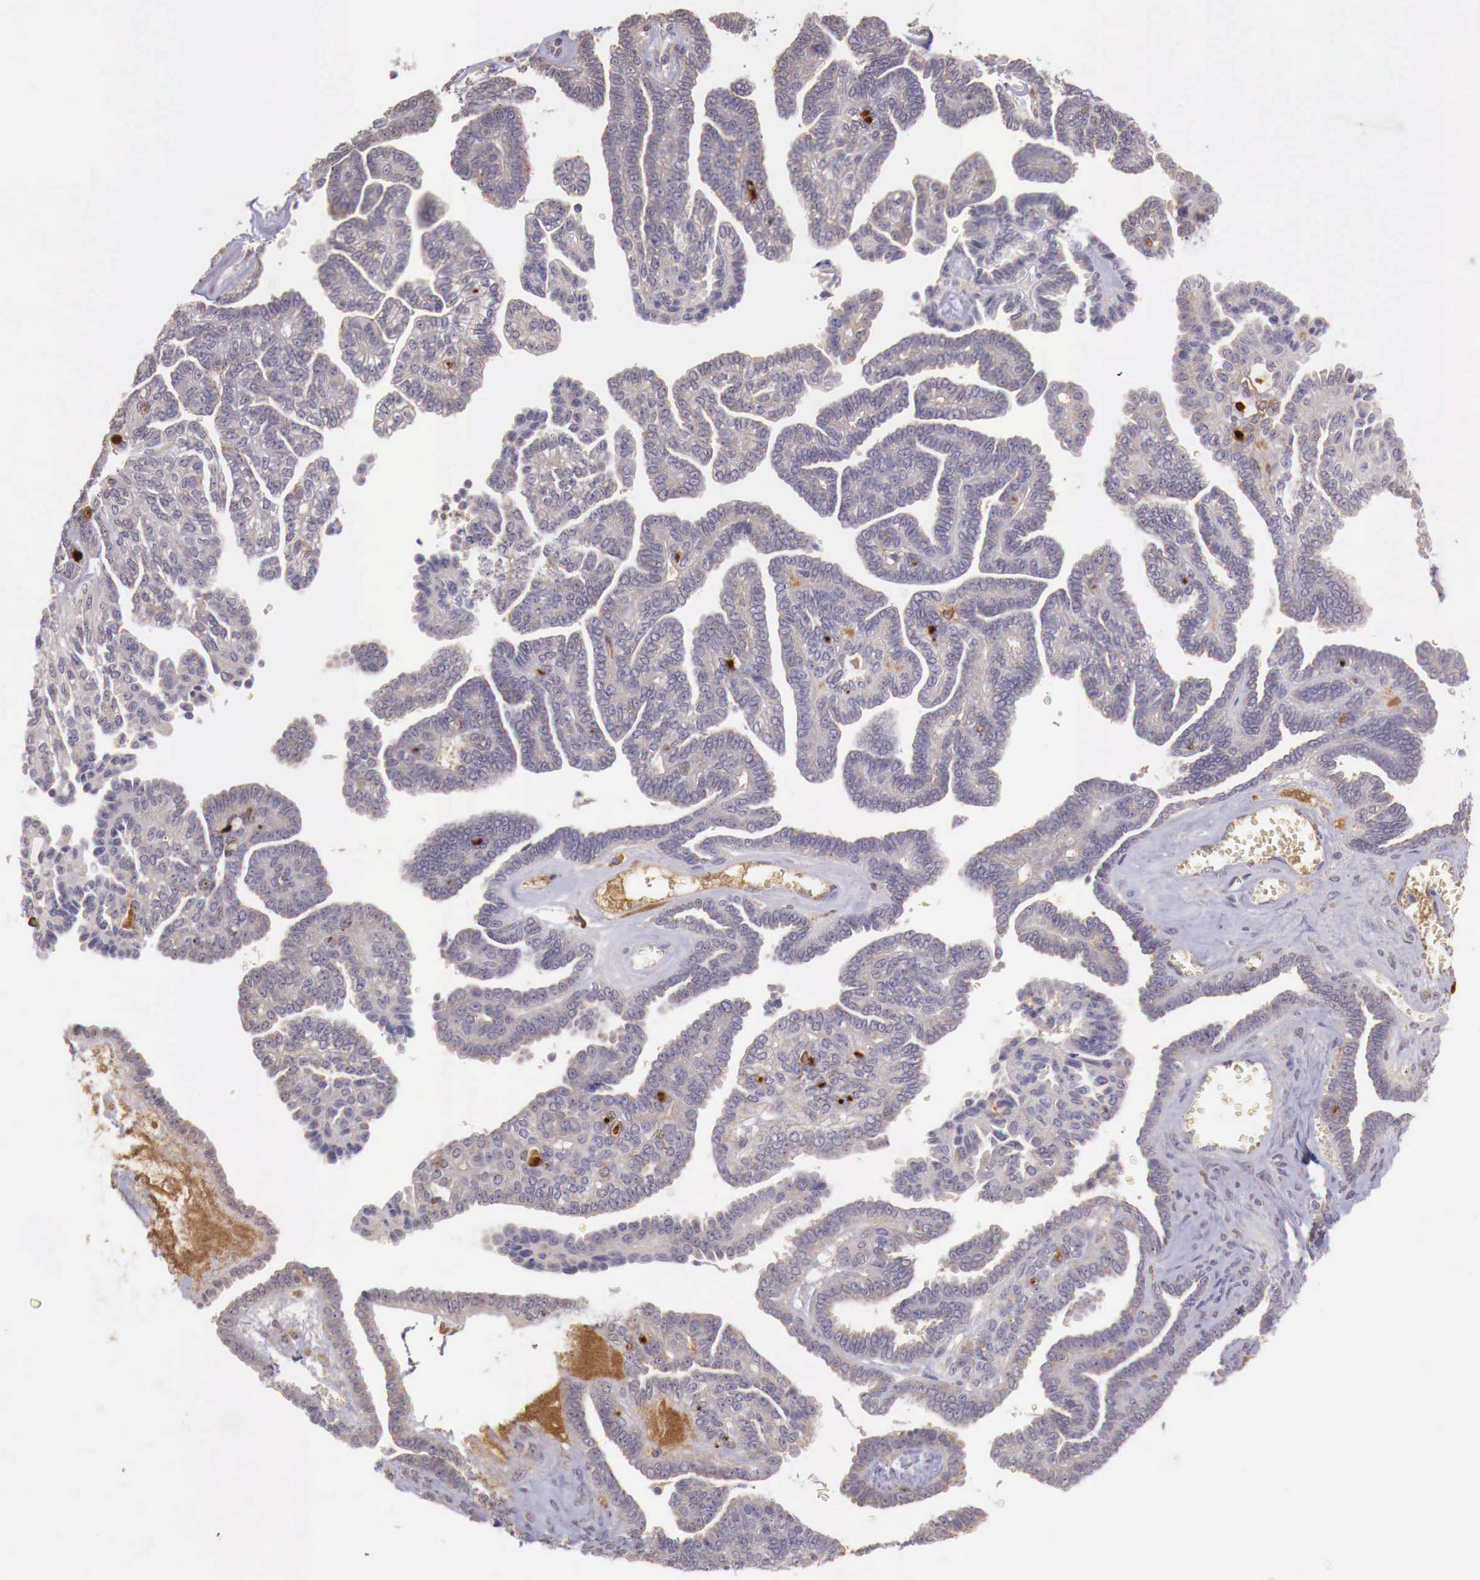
{"staining": {"intensity": "weak", "quantity": ">75%", "location": "cytoplasmic/membranous"}, "tissue": "ovarian cancer", "cell_type": "Tumor cells", "image_type": "cancer", "snomed": [{"axis": "morphology", "description": "Cystadenocarcinoma, serous, NOS"}, {"axis": "topography", "description": "Ovary"}], "caption": "DAB immunohistochemical staining of ovarian serous cystadenocarcinoma shows weak cytoplasmic/membranous protein staining in approximately >75% of tumor cells.", "gene": "CHRDL1", "patient": {"sex": "female", "age": 71}}